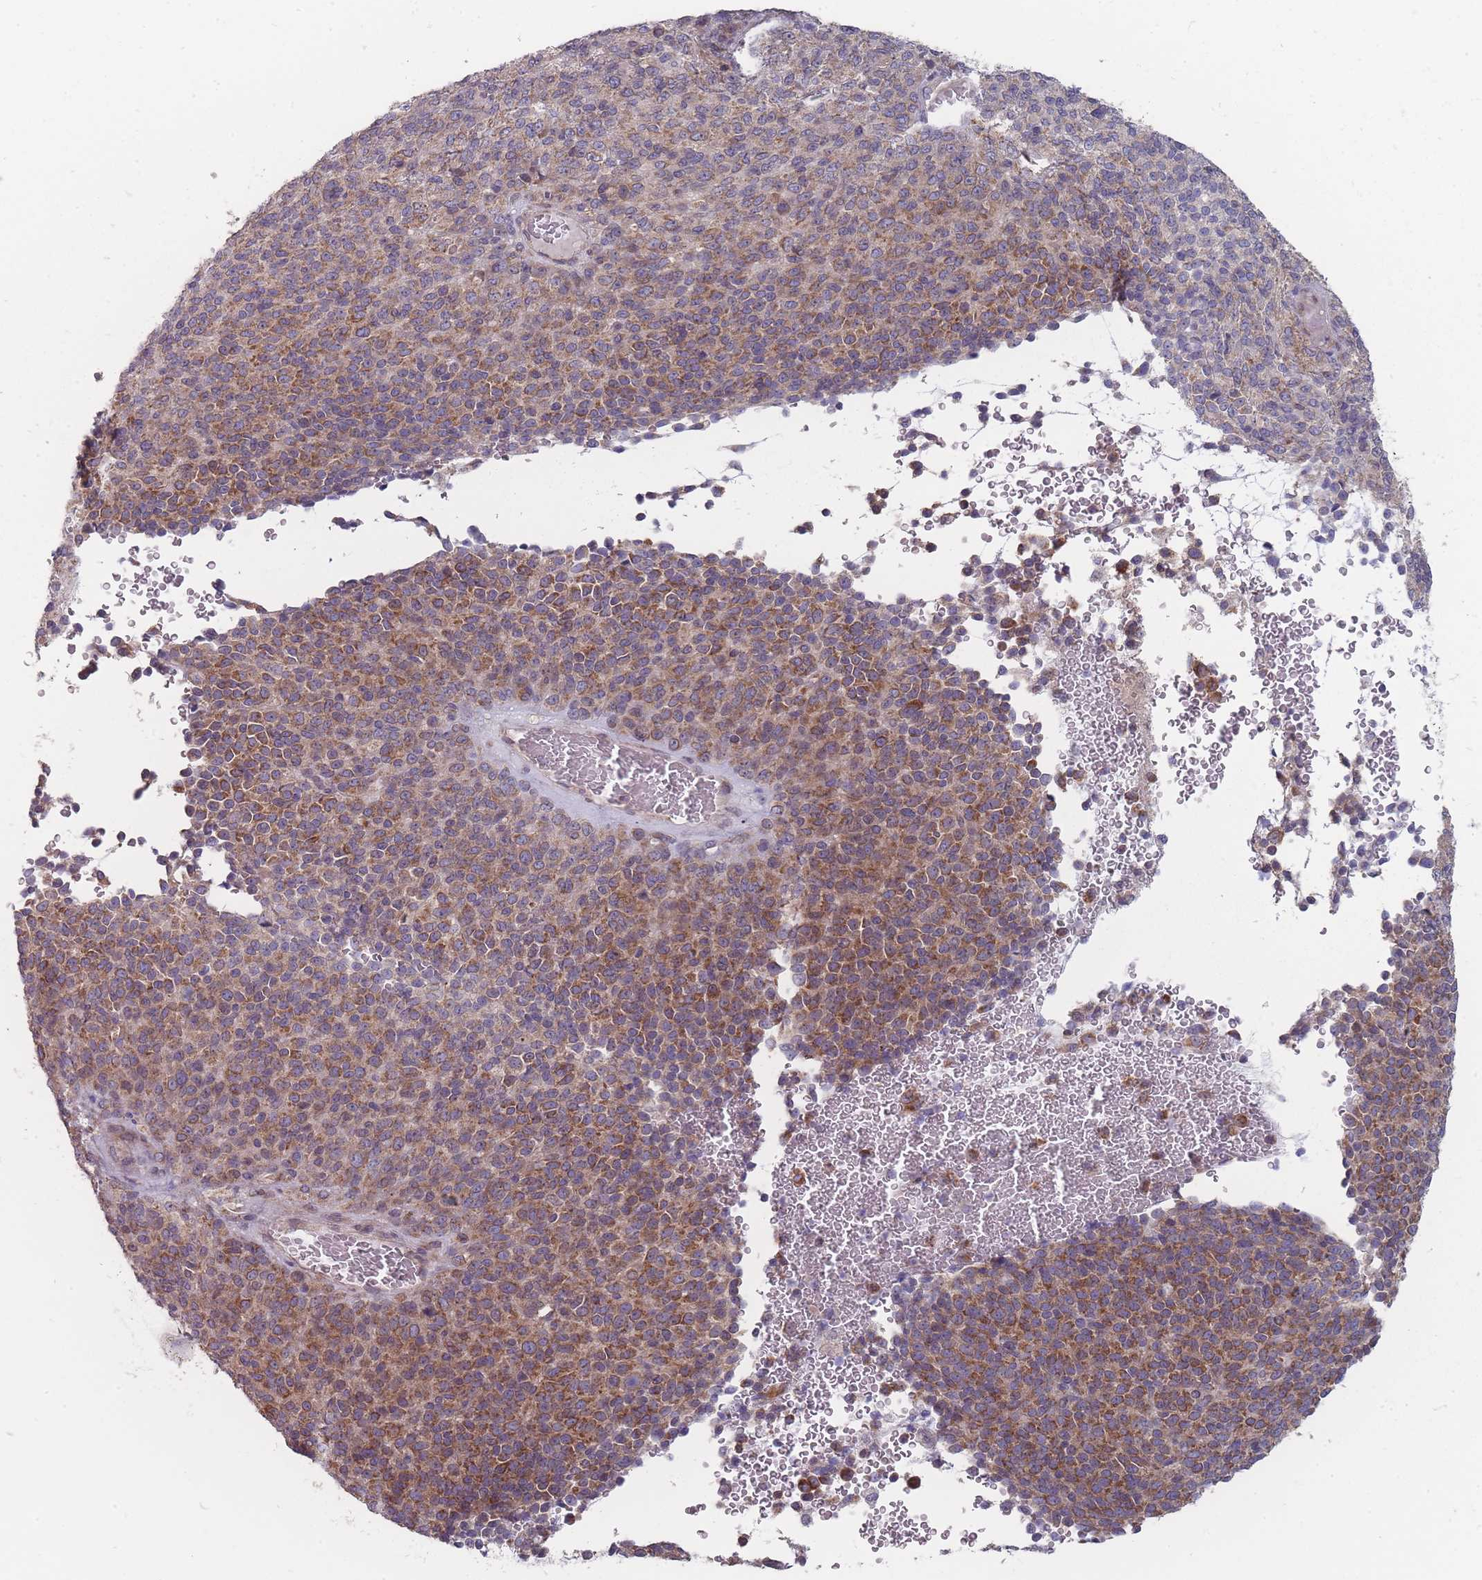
{"staining": {"intensity": "moderate", "quantity": ">75%", "location": "cytoplasmic/membranous"}, "tissue": "melanoma", "cell_type": "Tumor cells", "image_type": "cancer", "snomed": [{"axis": "morphology", "description": "Malignant melanoma, Metastatic site"}, {"axis": "topography", "description": "Brain"}], "caption": "Immunohistochemistry (IHC) (DAB) staining of melanoma exhibits moderate cytoplasmic/membranous protein expression in approximately >75% of tumor cells. The staining is performed using DAB (3,3'-diaminobenzidine) brown chromogen to label protein expression. The nuclei are counter-stained blue using hematoxylin.", "gene": "PCDH12", "patient": {"sex": "female", "age": 56}}